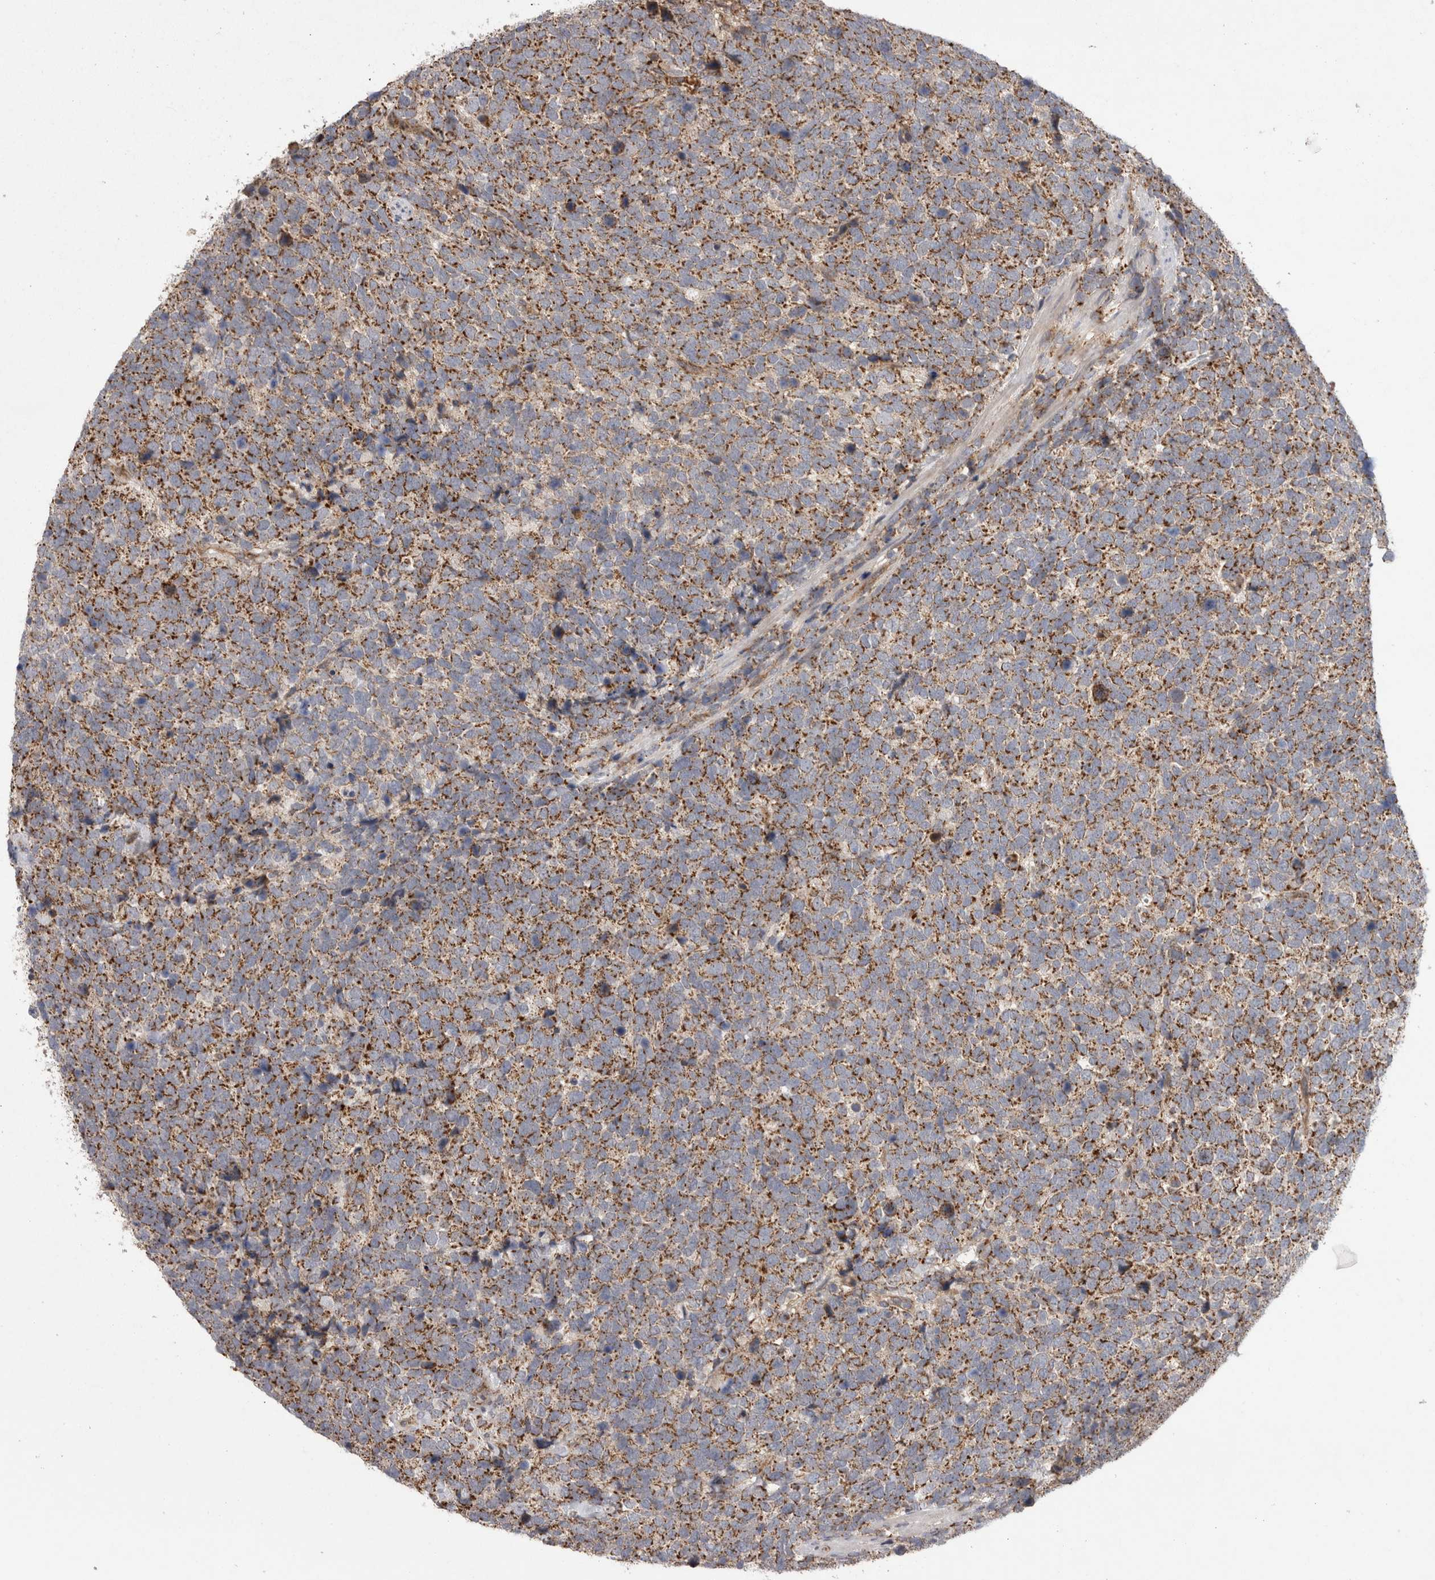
{"staining": {"intensity": "moderate", "quantity": ">75%", "location": "cytoplasmic/membranous"}, "tissue": "urothelial cancer", "cell_type": "Tumor cells", "image_type": "cancer", "snomed": [{"axis": "morphology", "description": "Urothelial carcinoma, High grade"}, {"axis": "topography", "description": "Urinary bladder"}], "caption": "Immunohistochemistry photomicrograph of human urothelial cancer stained for a protein (brown), which displays medium levels of moderate cytoplasmic/membranous staining in approximately >75% of tumor cells.", "gene": "DARS2", "patient": {"sex": "female", "age": 82}}